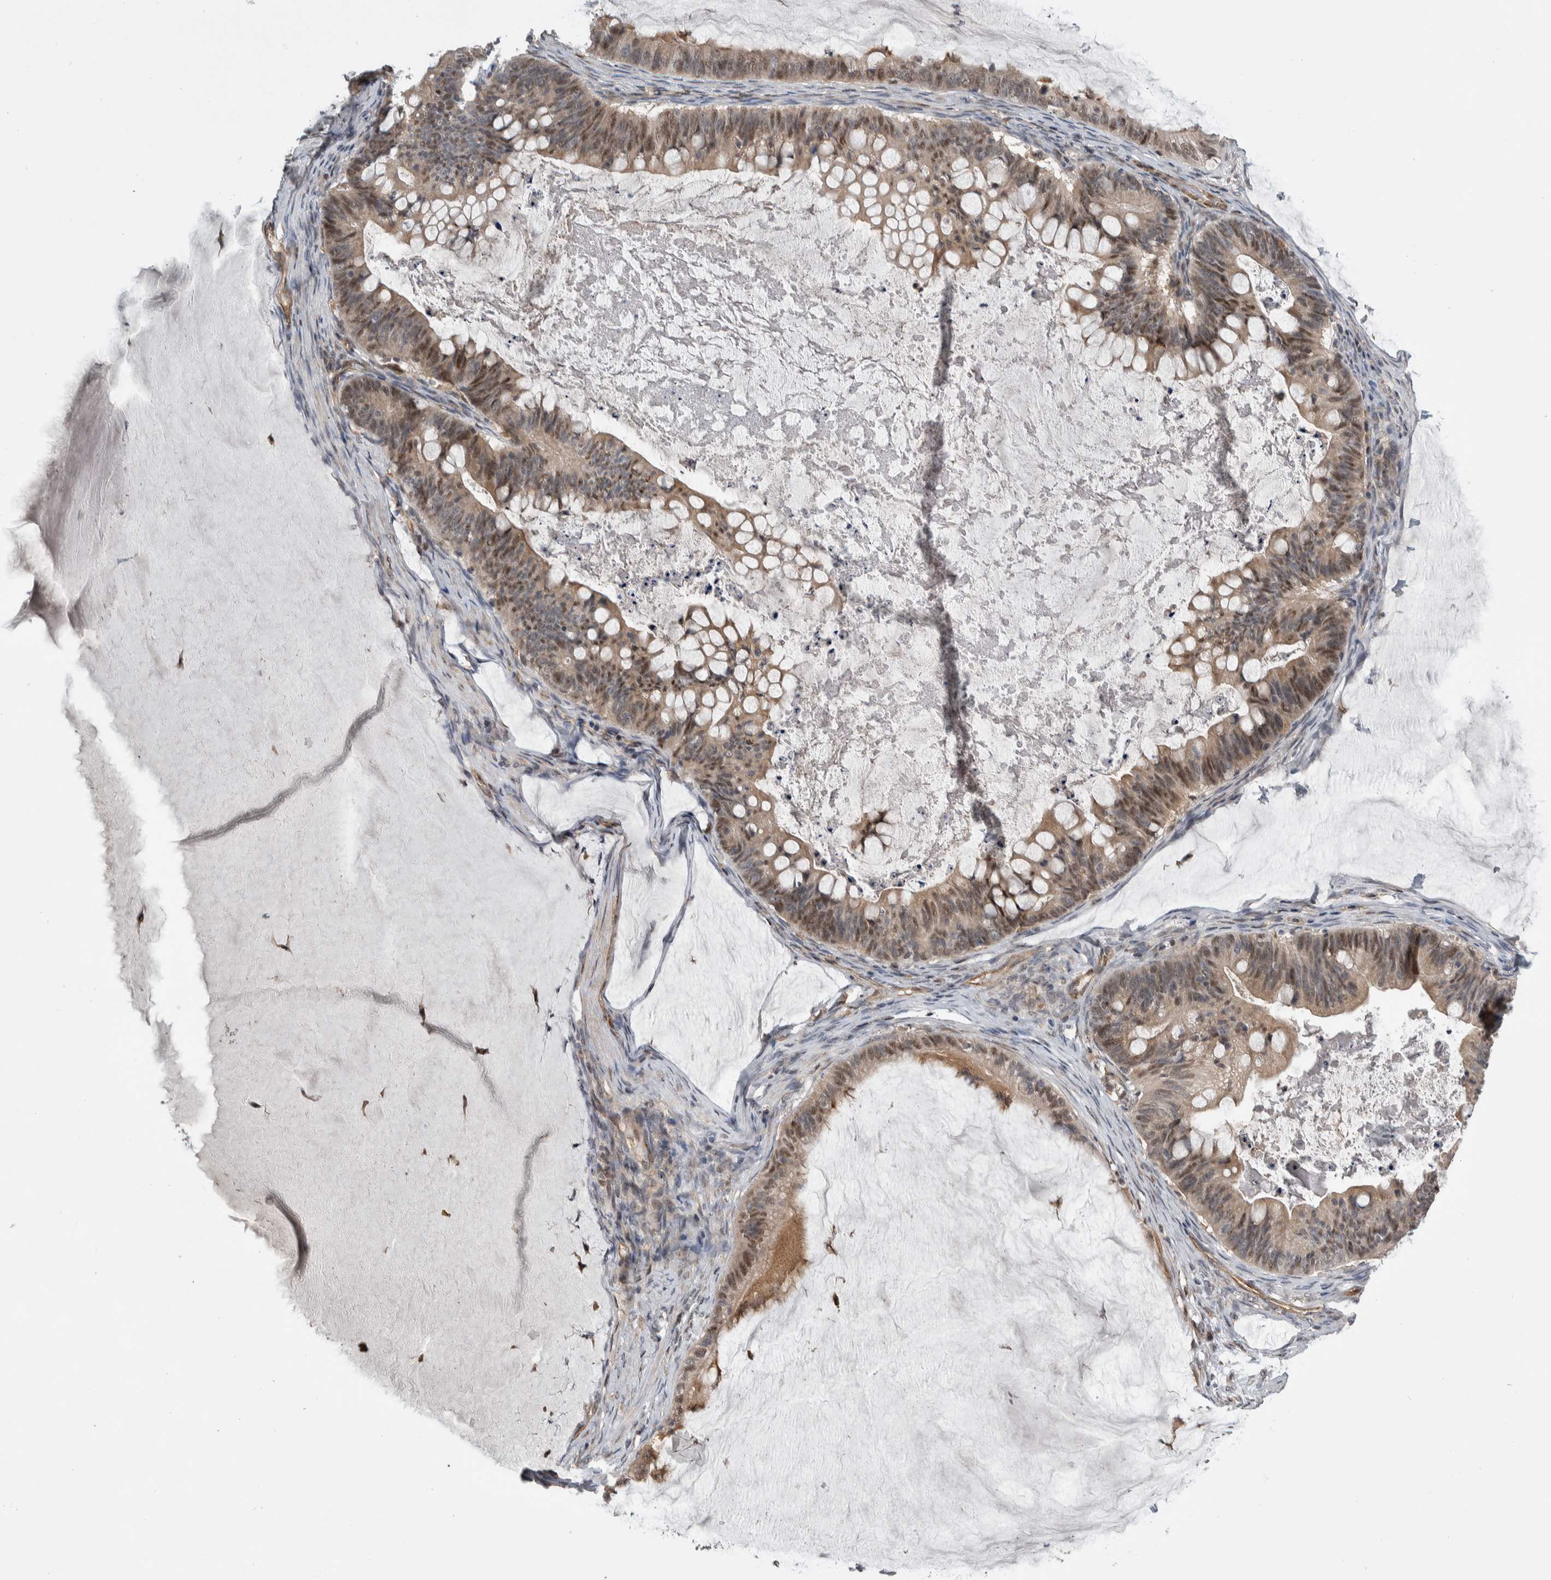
{"staining": {"intensity": "weak", "quantity": "25%-75%", "location": "cytoplasmic/membranous,nuclear"}, "tissue": "ovarian cancer", "cell_type": "Tumor cells", "image_type": "cancer", "snomed": [{"axis": "morphology", "description": "Cystadenocarcinoma, mucinous, NOS"}, {"axis": "topography", "description": "Ovary"}], "caption": "Ovarian cancer (mucinous cystadenocarcinoma) stained with DAB (3,3'-diaminobenzidine) immunohistochemistry (IHC) displays low levels of weak cytoplasmic/membranous and nuclear positivity in about 25%-75% of tumor cells. (DAB = brown stain, brightfield microscopy at high magnification).", "gene": "PRDM4", "patient": {"sex": "female", "age": 61}}